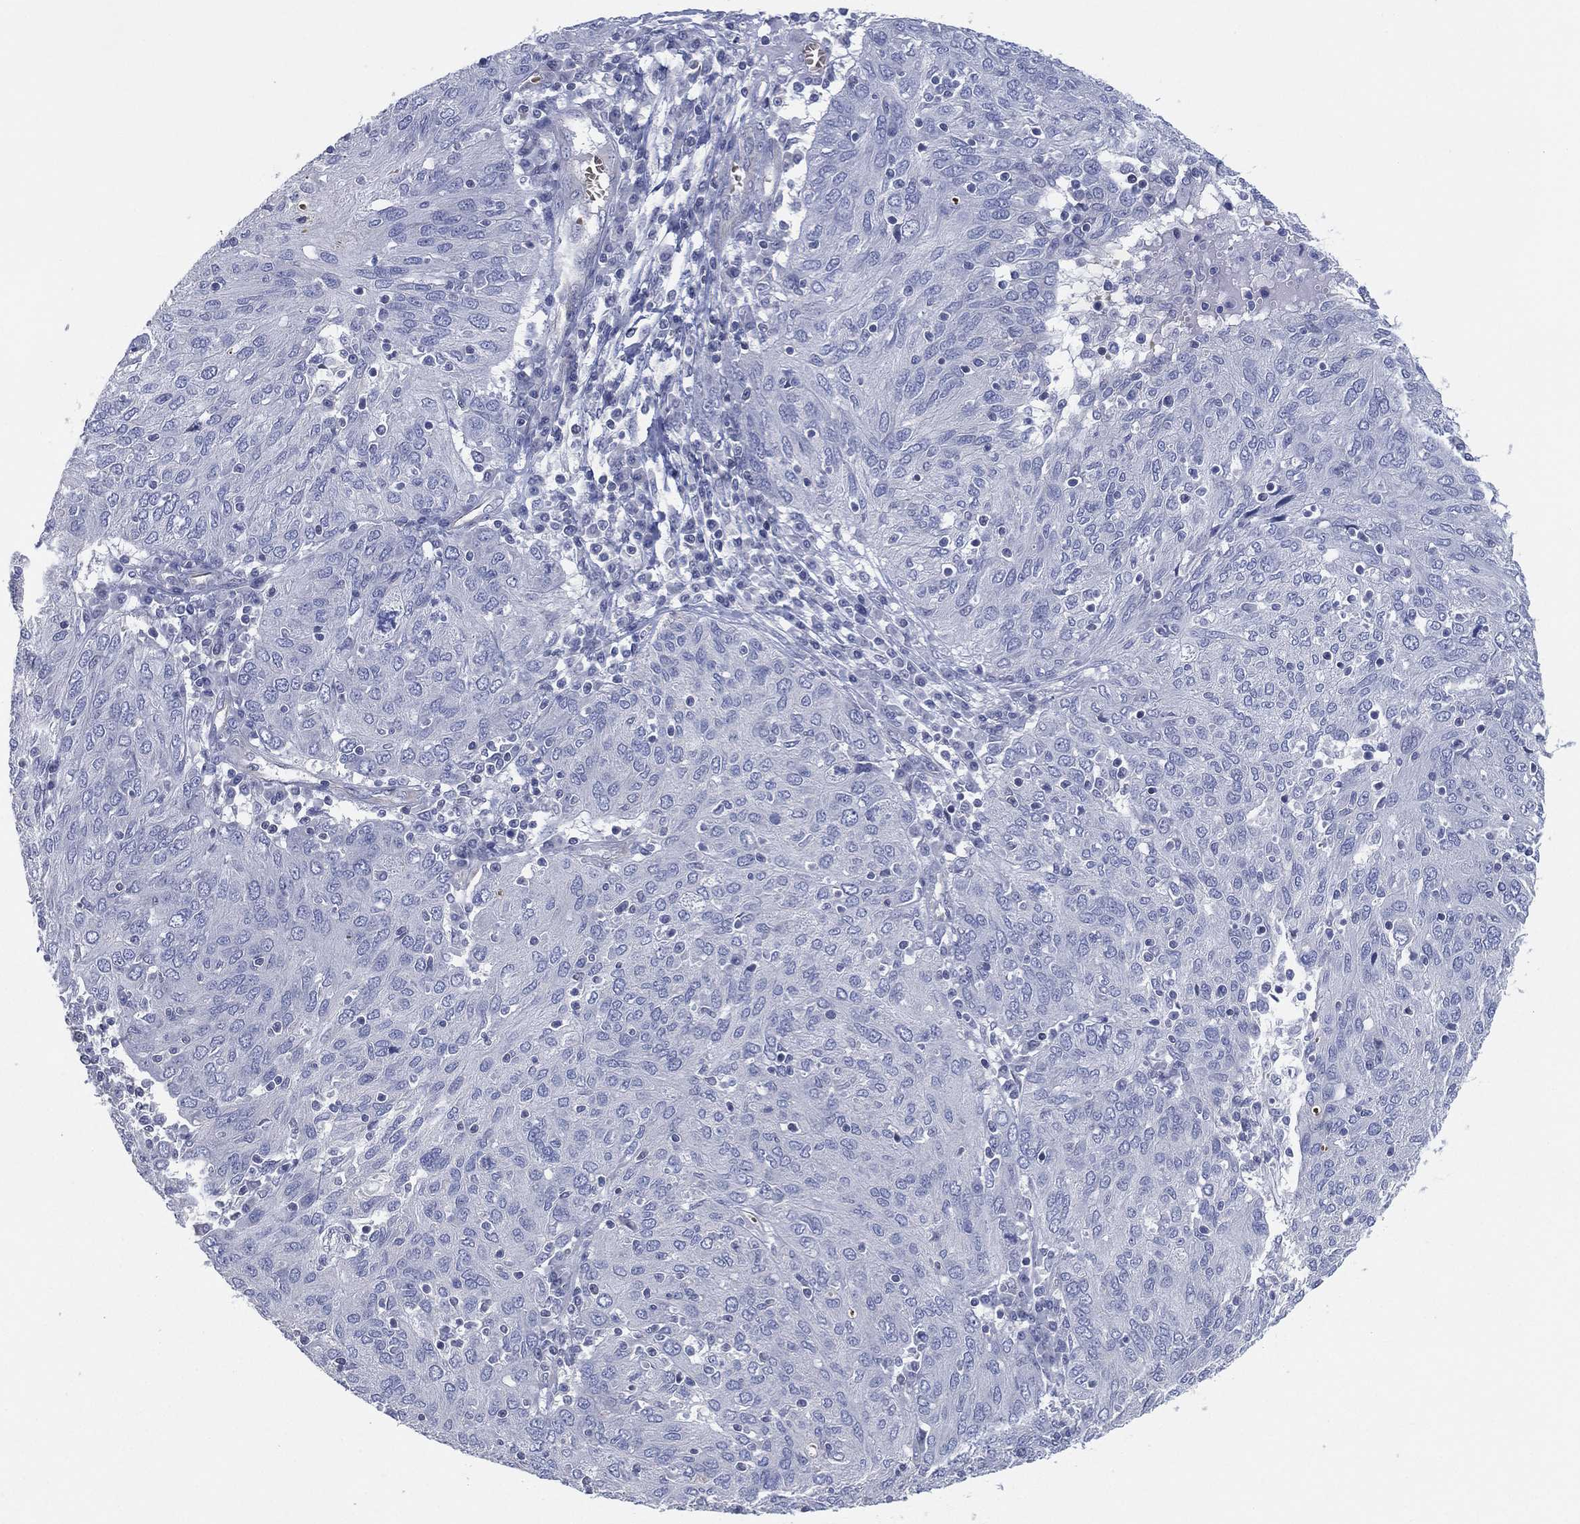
{"staining": {"intensity": "negative", "quantity": "none", "location": "none"}, "tissue": "ovarian cancer", "cell_type": "Tumor cells", "image_type": "cancer", "snomed": [{"axis": "morphology", "description": "Carcinoma, endometroid"}, {"axis": "topography", "description": "Ovary"}], "caption": "Tumor cells are negative for brown protein staining in endometroid carcinoma (ovarian).", "gene": "CFTR", "patient": {"sex": "female", "age": 50}}